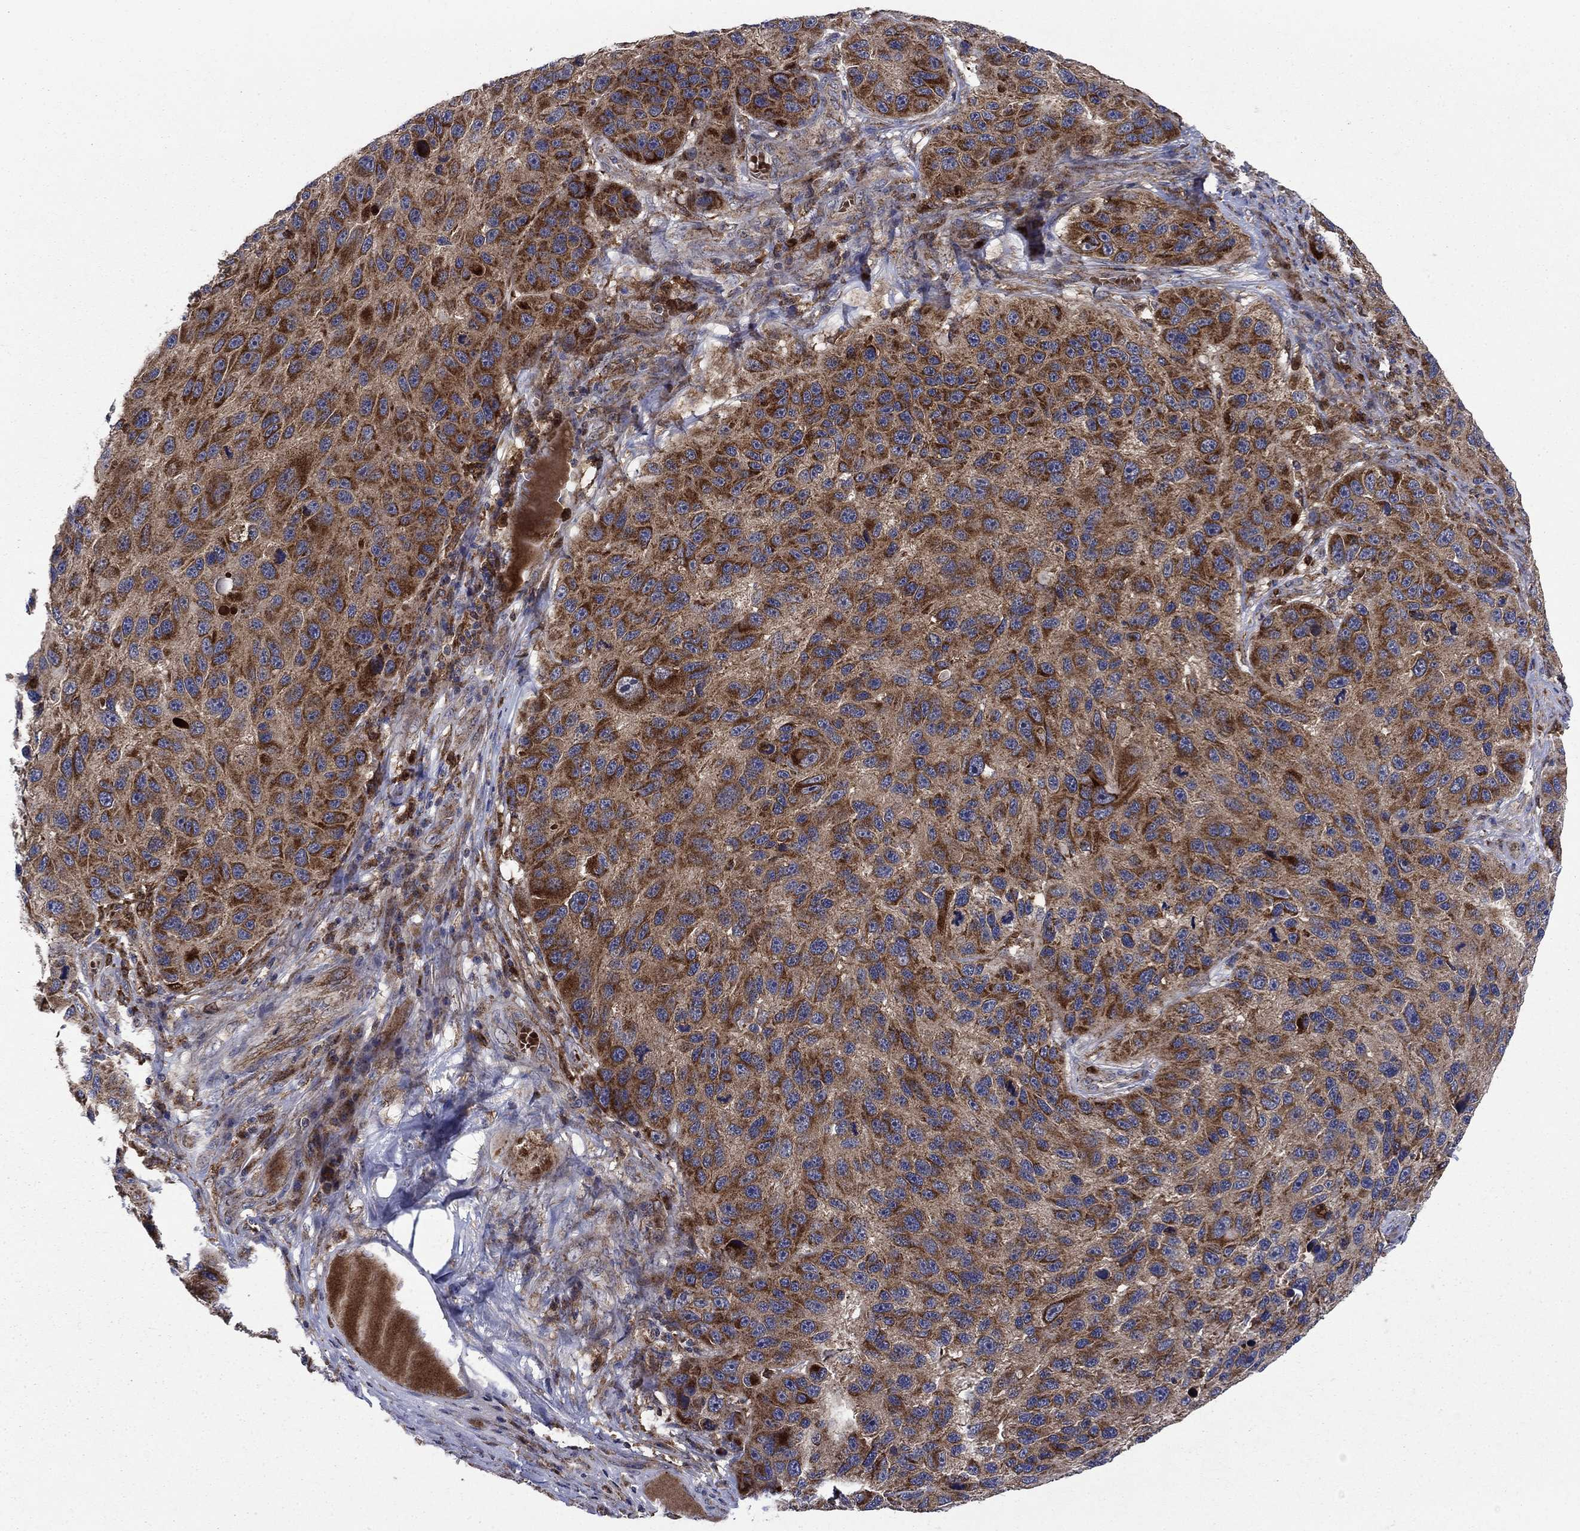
{"staining": {"intensity": "strong", "quantity": "25%-75%", "location": "cytoplasmic/membranous"}, "tissue": "melanoma", "cell_type": "Tumor cells", "image_type": "cancer", "snomed": [{"axis": "morphology", "description": "Malignant melanoma, NOS"}, {"axis": "topography", "description": "Skin"}], "caption": "High-power microscopy captured an immunohistochemistry (IHC) micrograph of melanoma, revealing strong cytoplasmic/membranous expression in about 25%-75% of tumor cells.", "gene": "RNF19B", "patient": {"sex": "male", "age": 53}}